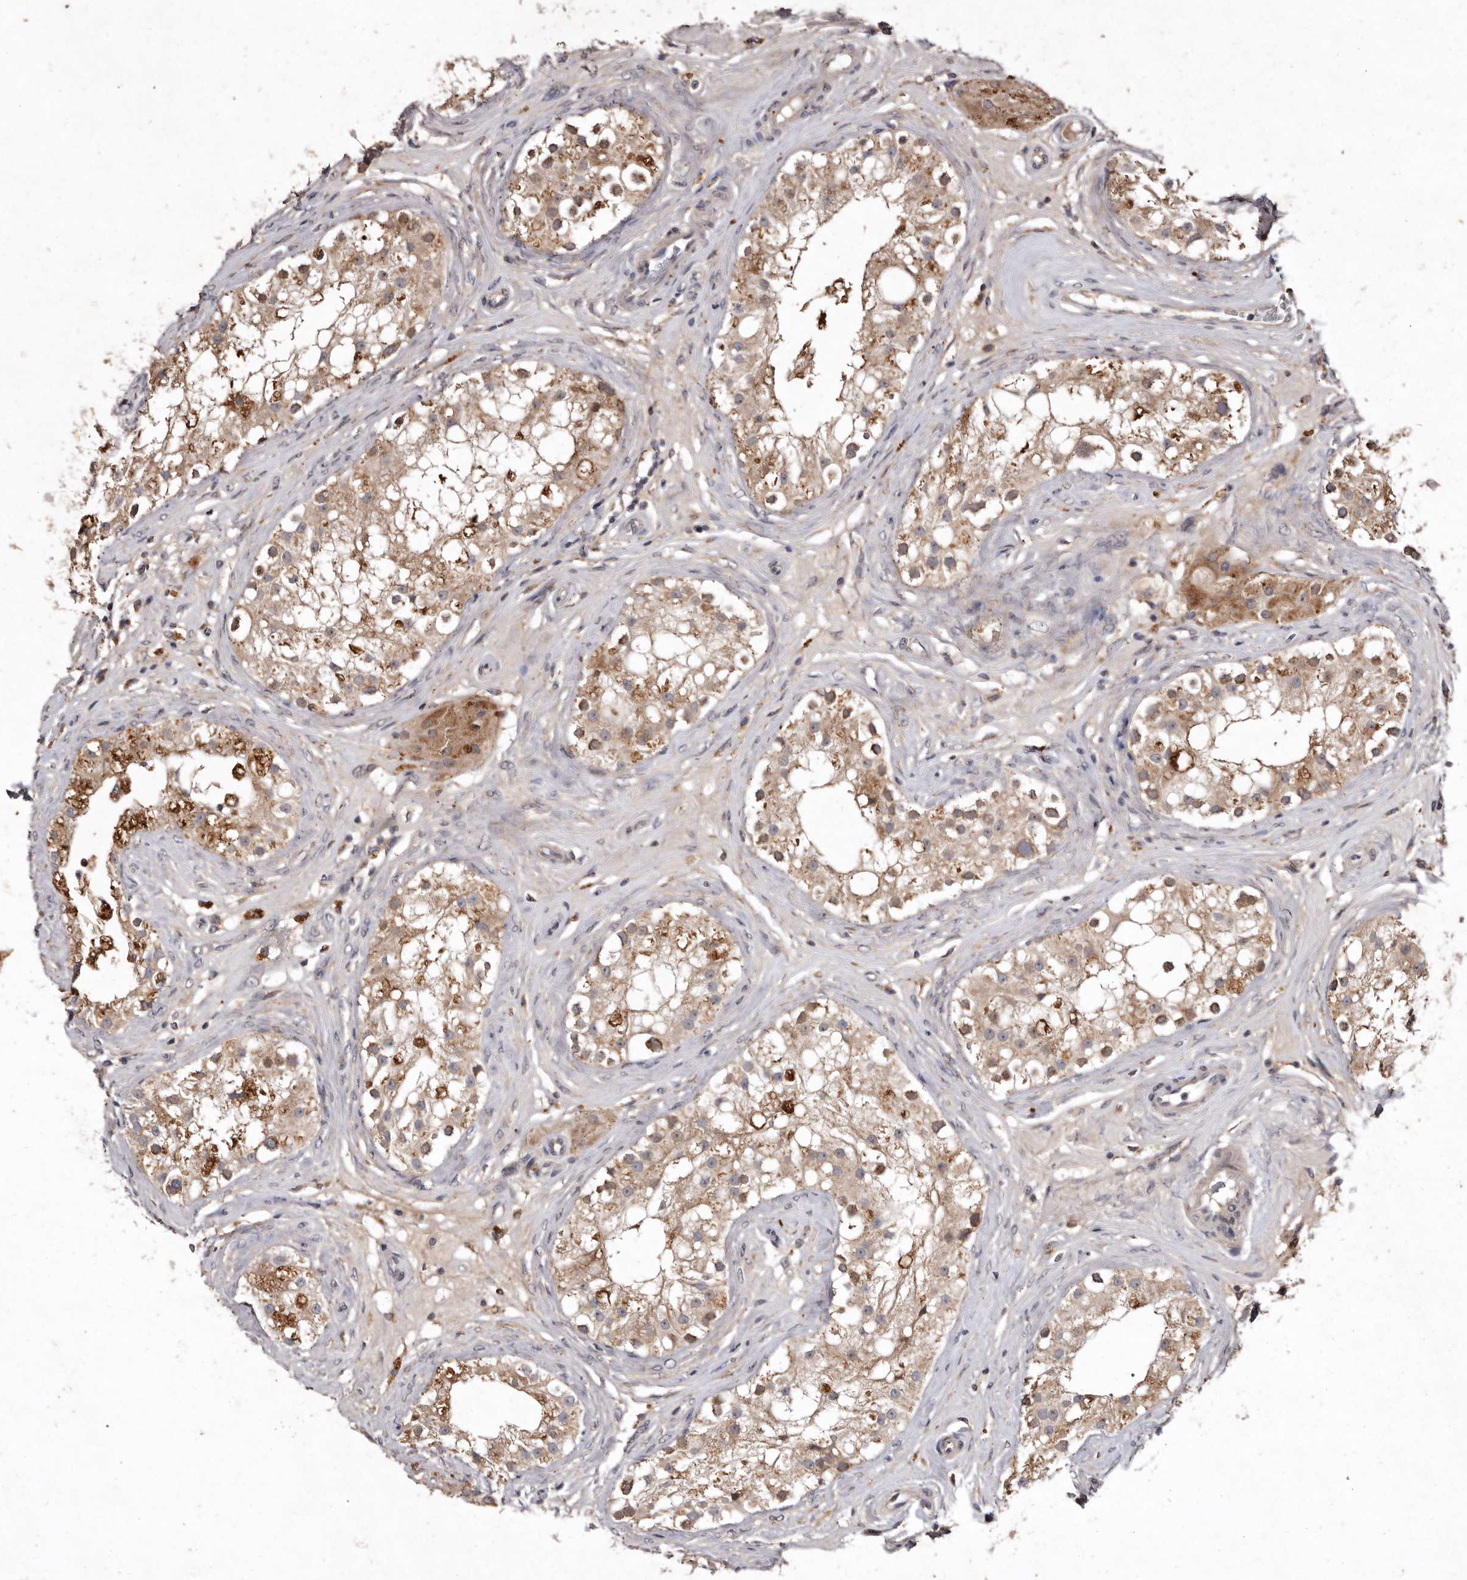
{"staining": {"intensity": "moderate", "quantity": "25%-75%", "location": "cytoplasmic/membranous"}, "tissue": "testis", "cell_type": "Cells in seminiferous ducts", "image_type": "normal", "snomed": [{"axis": "morphology", "description": "Normal tissue, NOS"}, {"axis": "topography", "description": "Testis"}], "caption": "Testis stained with immunohistochemistry (IHC) reveals moderate cytoplasmic/membranous positivity in approximately 25%-75% of cells in seminiferous ducts.", "gene": "FLAD1", "patient": {"sex": "male", "age": 84}}